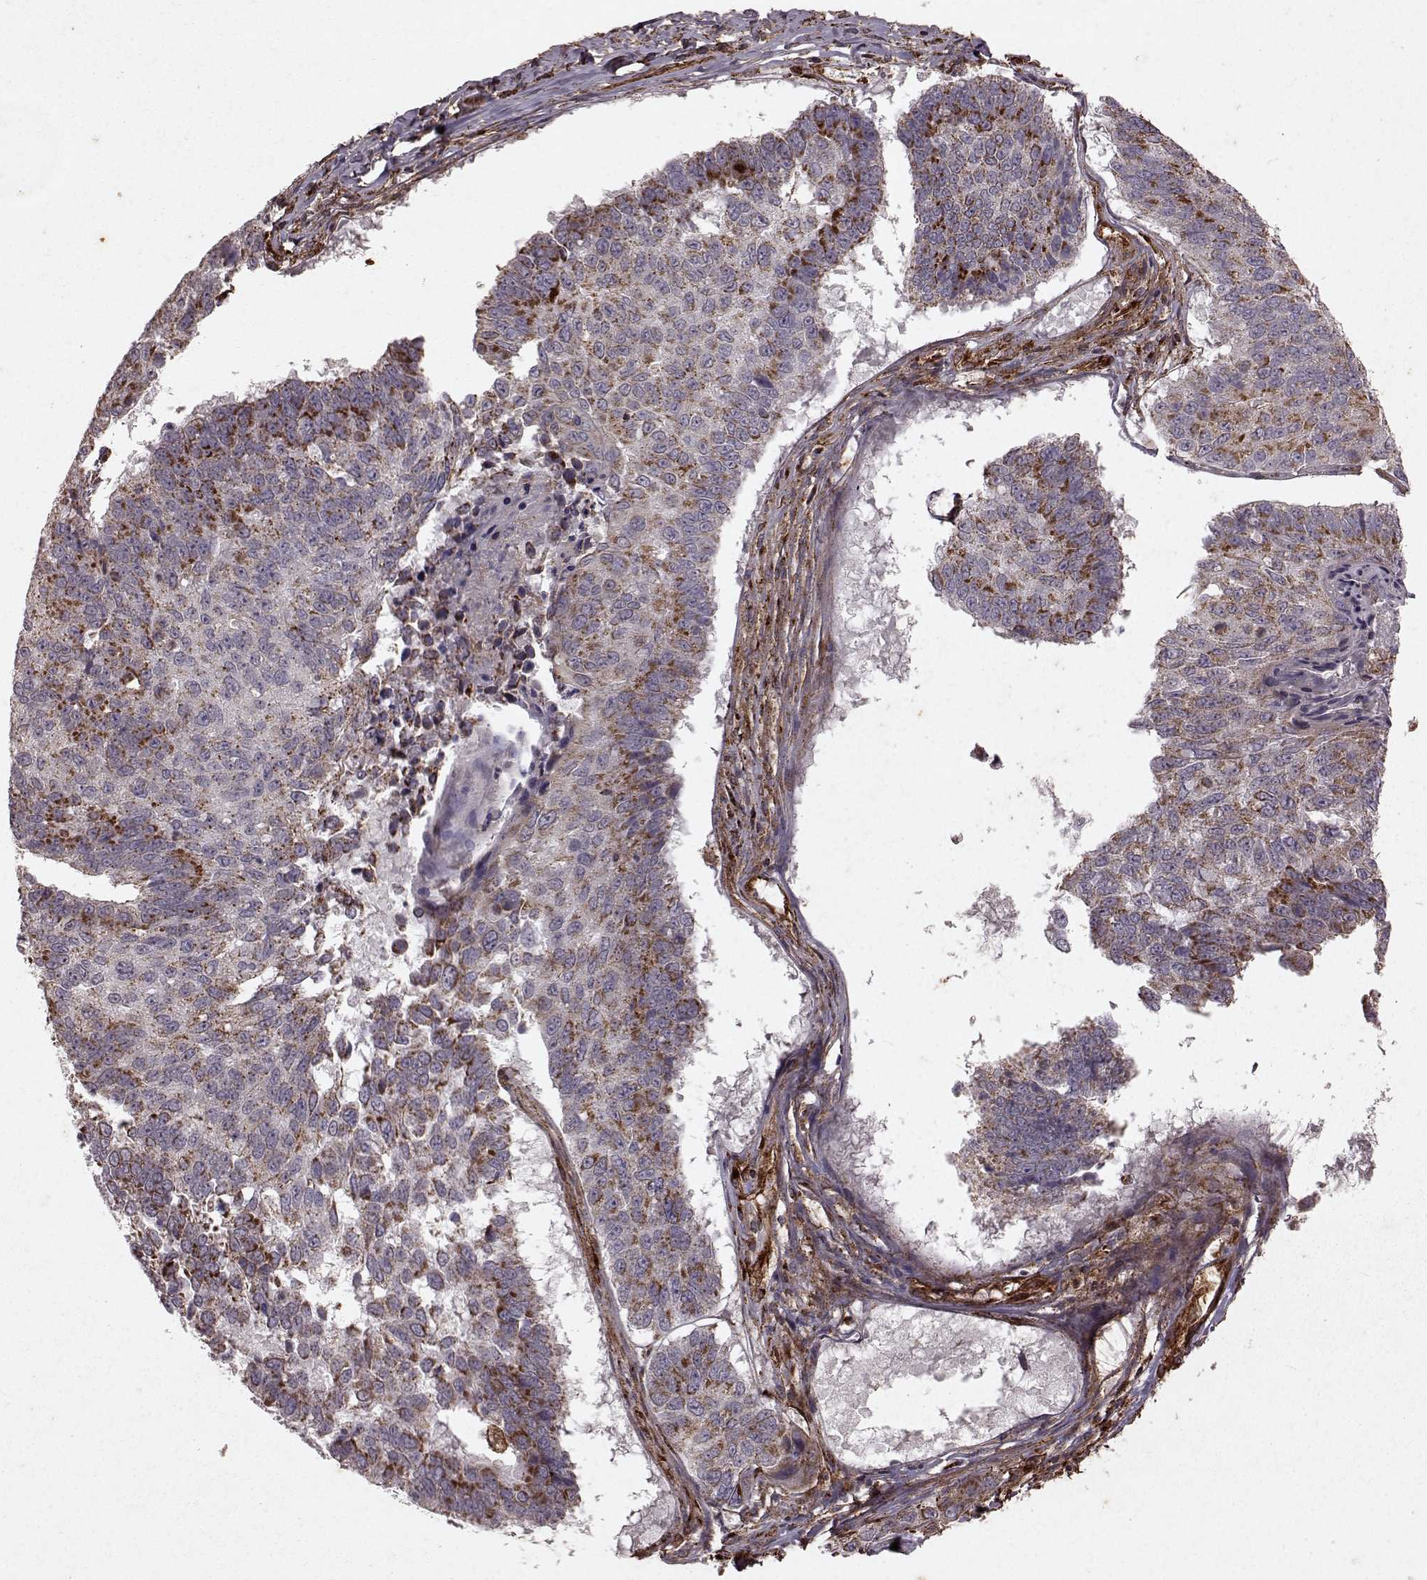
{"staining": {"intensity": "moderate", "quantity": "<25%", "location": "cytoplasmic/membranous"}, "tissue": "lung cancer", "cell_type": "Tumor cells", "image_type": "cancer", "snomed": [{"axis": "morphology", "description": "Squamous cell carcinoma, NOS"}, {"axis": "topography", "description": "Lung"}], "caption": "Tumor cells show low levels of moderate cytoplasmic/membranous positivity in about <25% of cells in squamous cell carcinoma (lung). (DAB (3,3'-diaminobenzidine) IHC, brown staining for protein, blue staining for nuclei).", "gene": "FXN", "patient": {"sex": "male", "age": 73}}